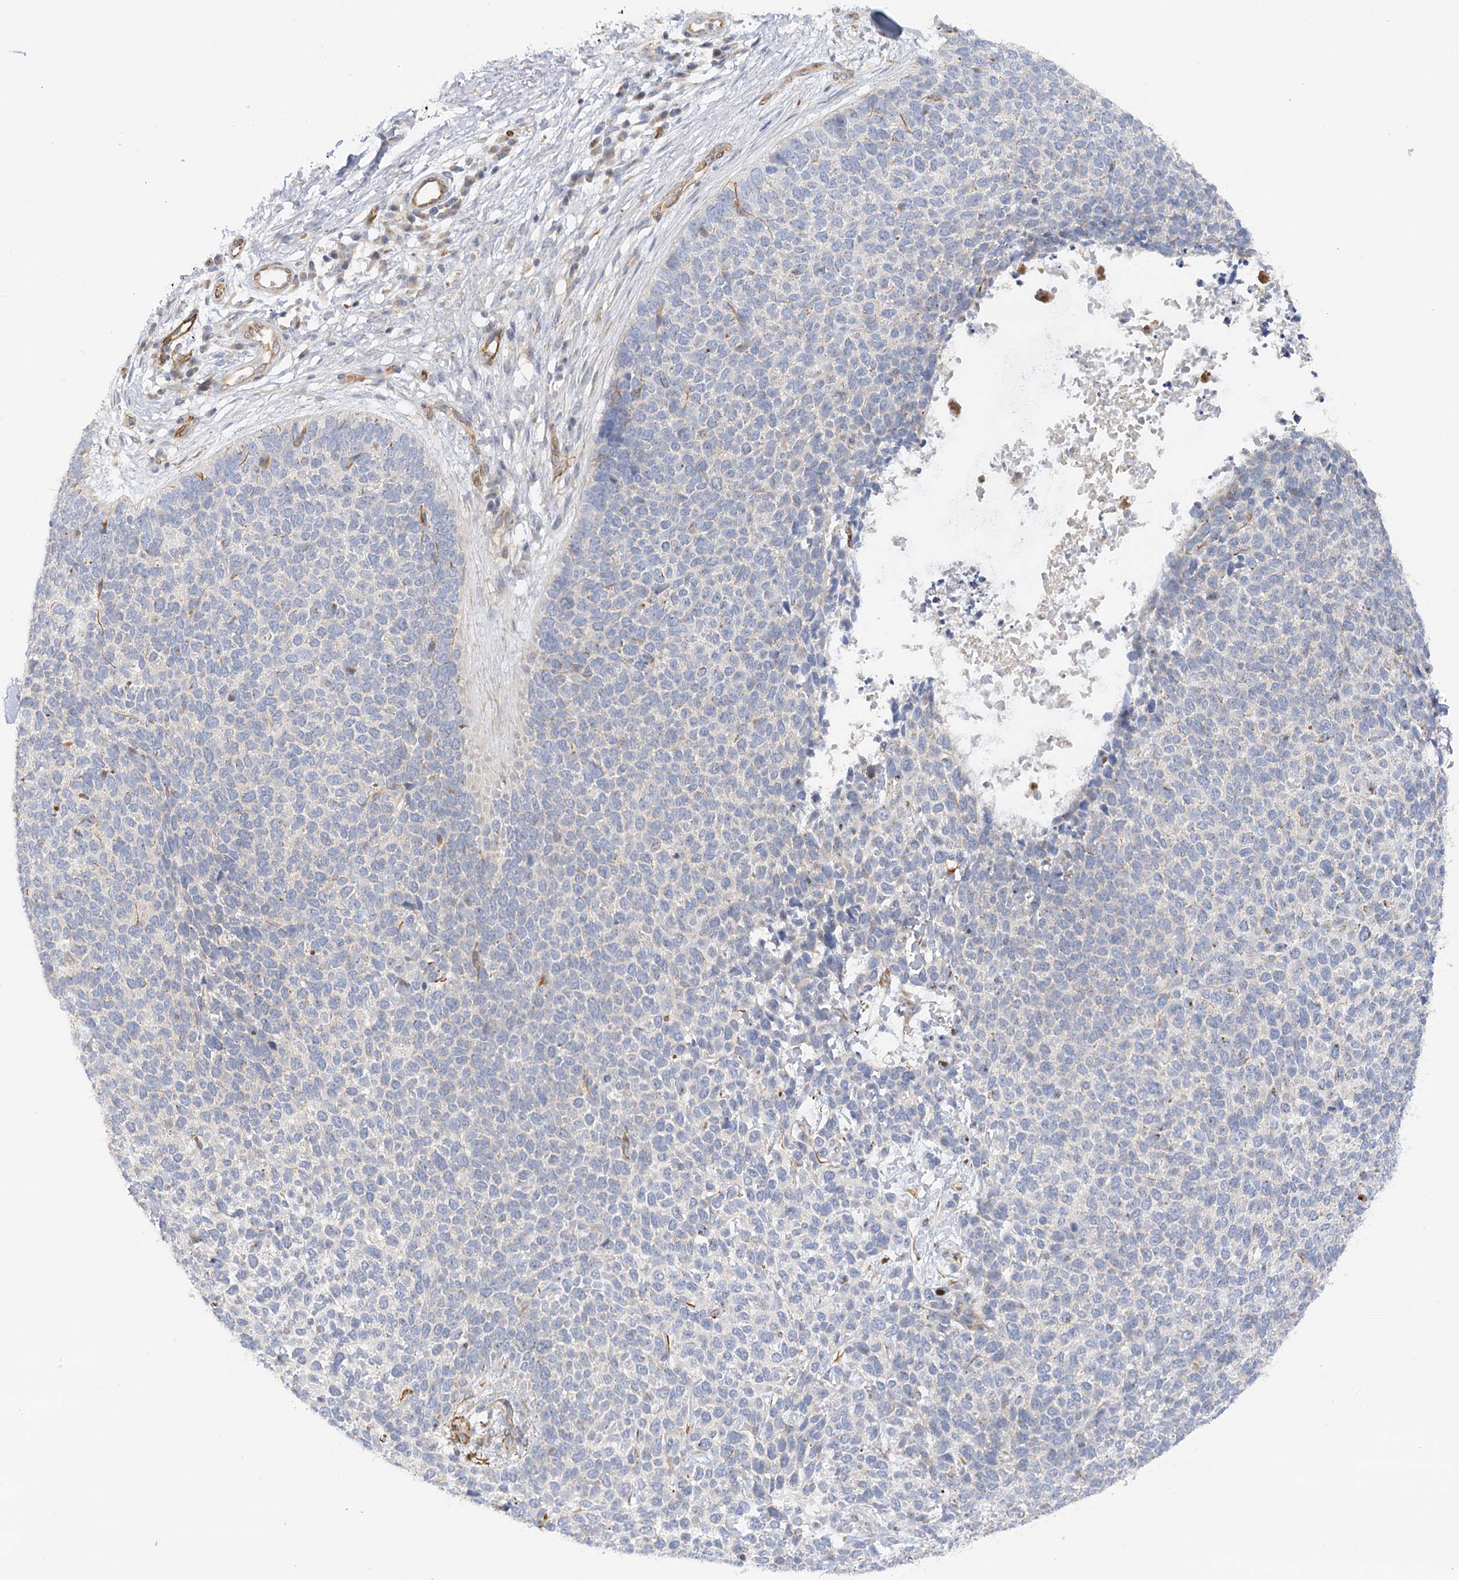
{"staining": {"intensity": "negative", "quantity": "none", "location": "none"}, "tissue": "skin cancer", "cell_type": "Tumor cells", "image_type": "cancer", "snomed": [{"axis": "morphology", "description": "Basal cell carcinoma"}, {"axis": "topography", "description": "Skin"}], "caption": "This is an IHC histopathology image of human basal cell carcinoma (skin). There is no staining in tumor cells.", "gene": "NELL2", "patient": {"sex": "female", "age": 84}}